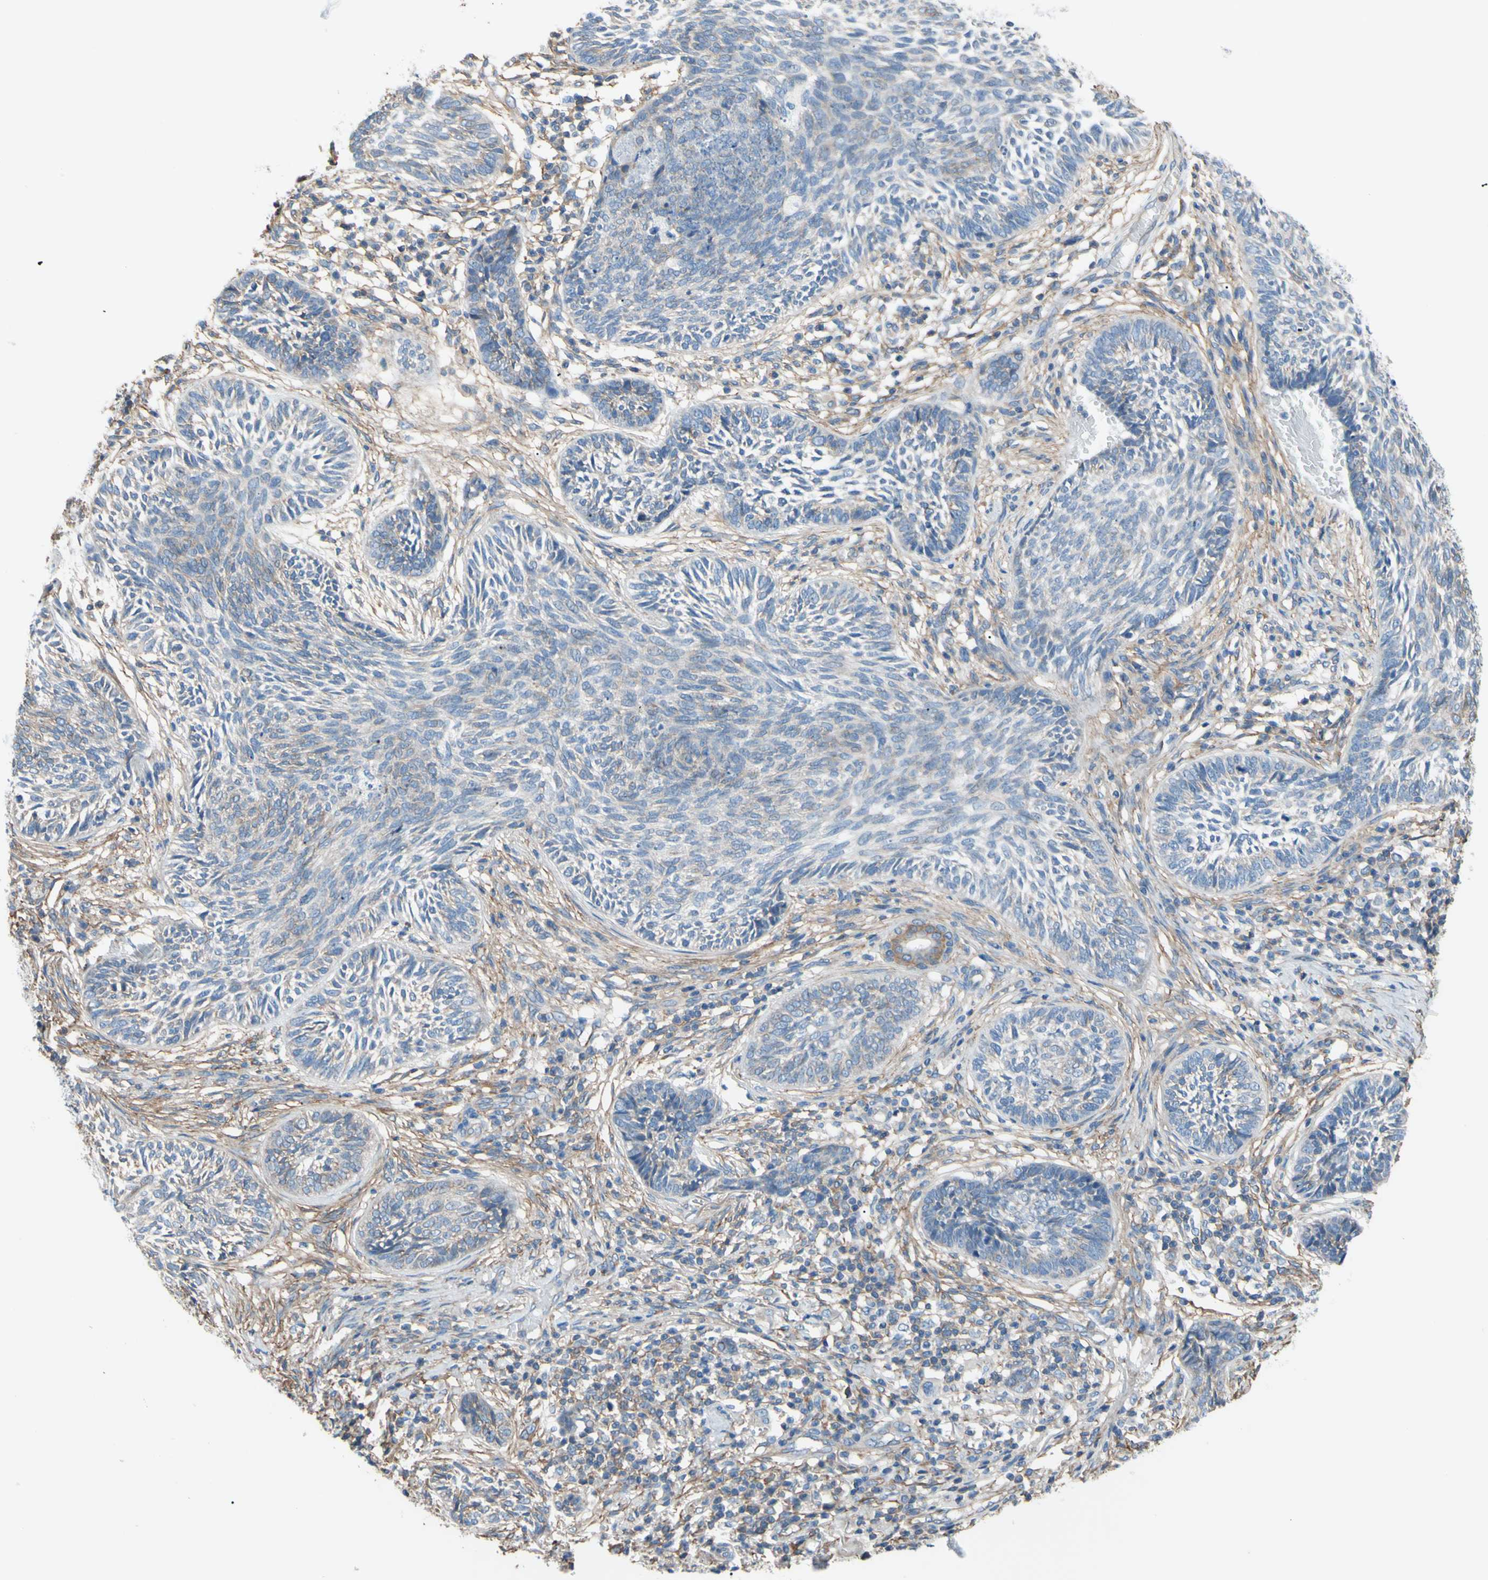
{"staining": {"intensity": "negative", "quantity": "none", "location": "none"}, "tissue": "skin cancer", "cell_type": "Tumor cells", "image_type": "cancer", "snomed": [{"axis": "morphology", "description": "Papilloma, NOS"}, {"axis": "morphology", "description": "Basal cell carcinoma"}, {"axis": "topography", "description": "Skin"}], "caption": "The image exhibits no staining of tumor cells in papilloma (skin).", "gene": "ADD1", "patient": {"sex": "male", "age": 87}}